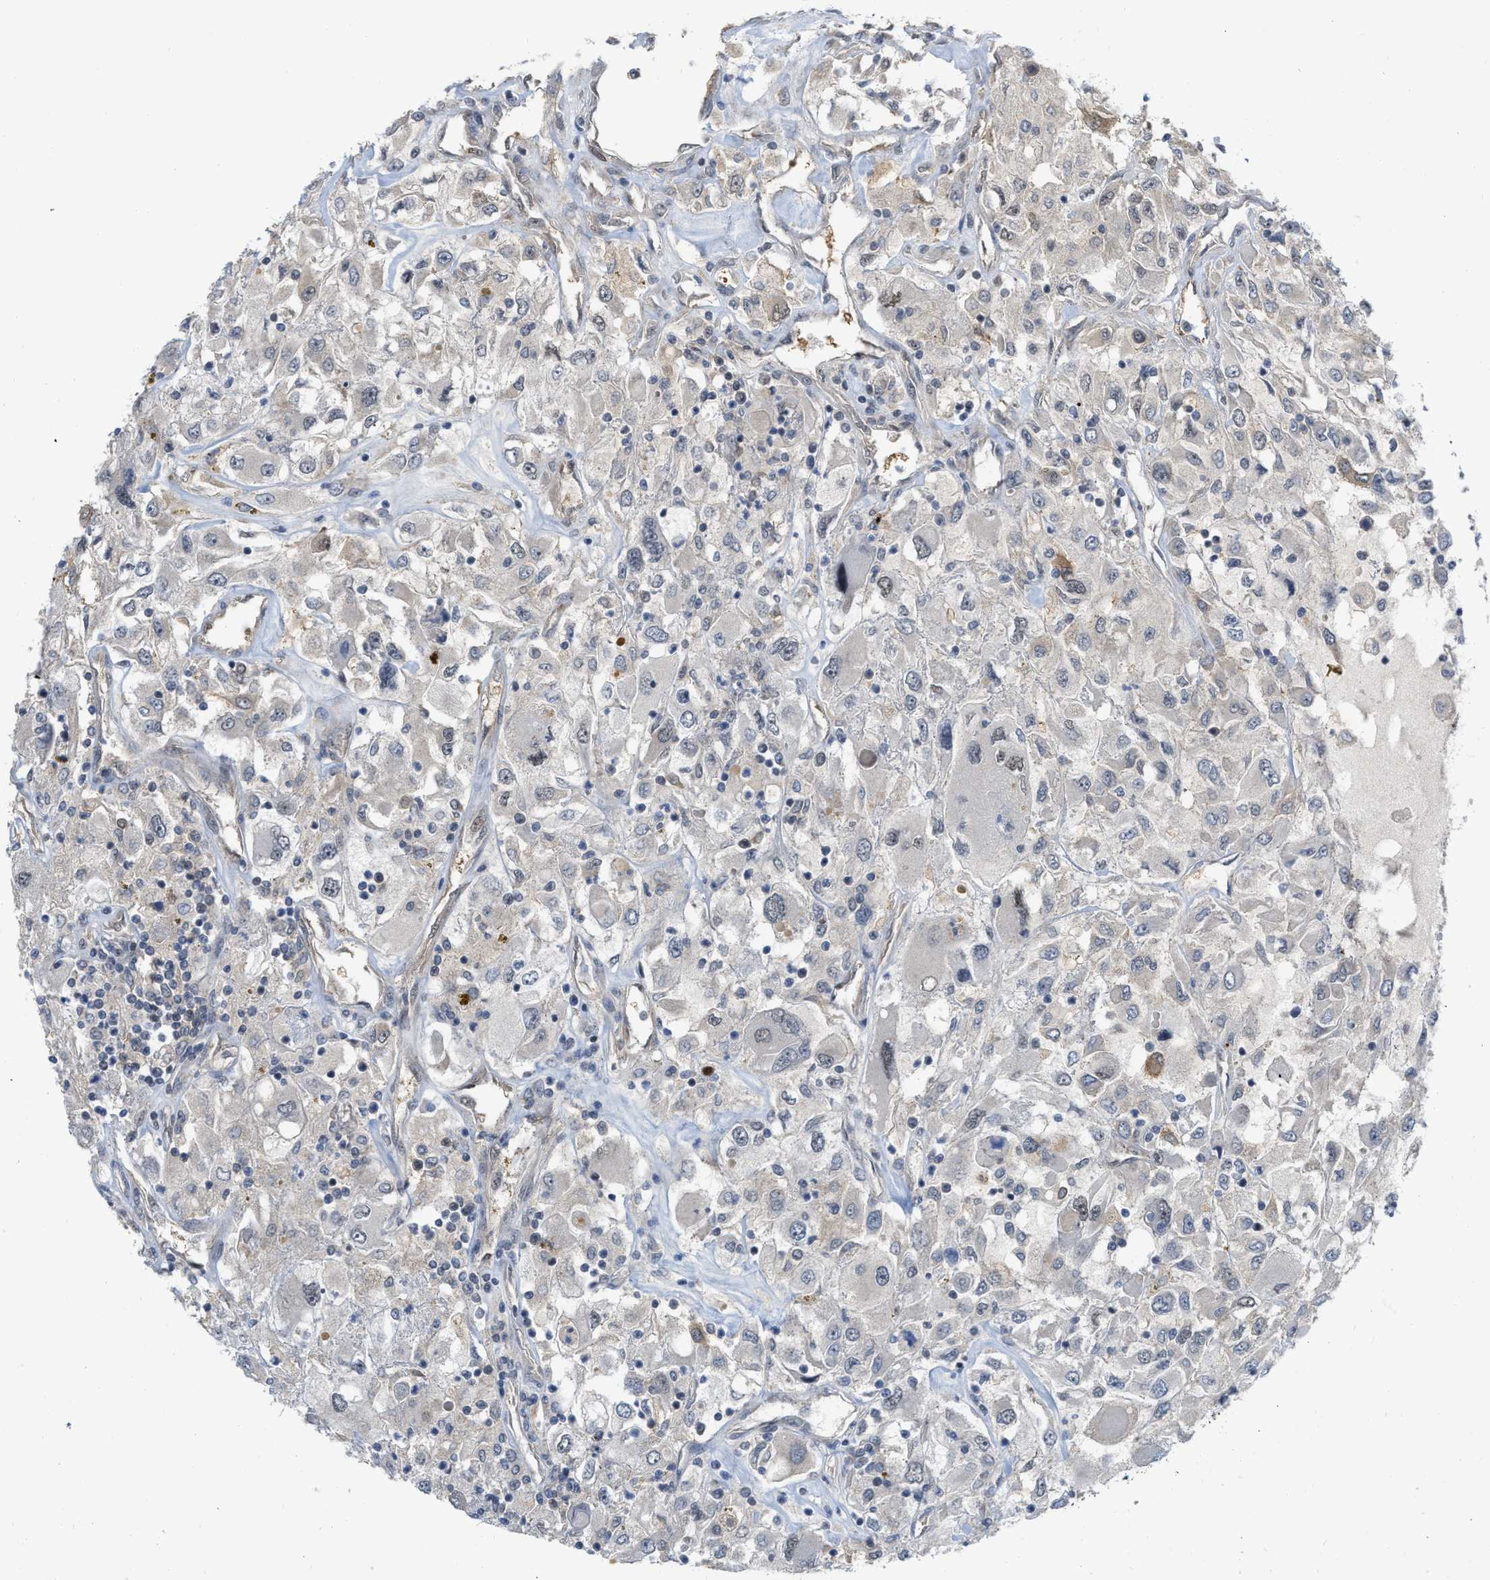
{"staining": {"intensity": "negative", "quantity": "none", "location": "none"}, "tissue": "renal cancer", "cell_type": "Tumor cells", "image_type": "cancer", "snomed": [{"axis": "morphology", "description": "Adenocarcinoma, NOS"}, {"axis": "topography", "description": "Kidney"}], "caption": "Tumor cells show no significant staining in adenocarcinoma (renal).", "gene": "NAPEPLD", "patient": {"sex": "female", "age": 52}}